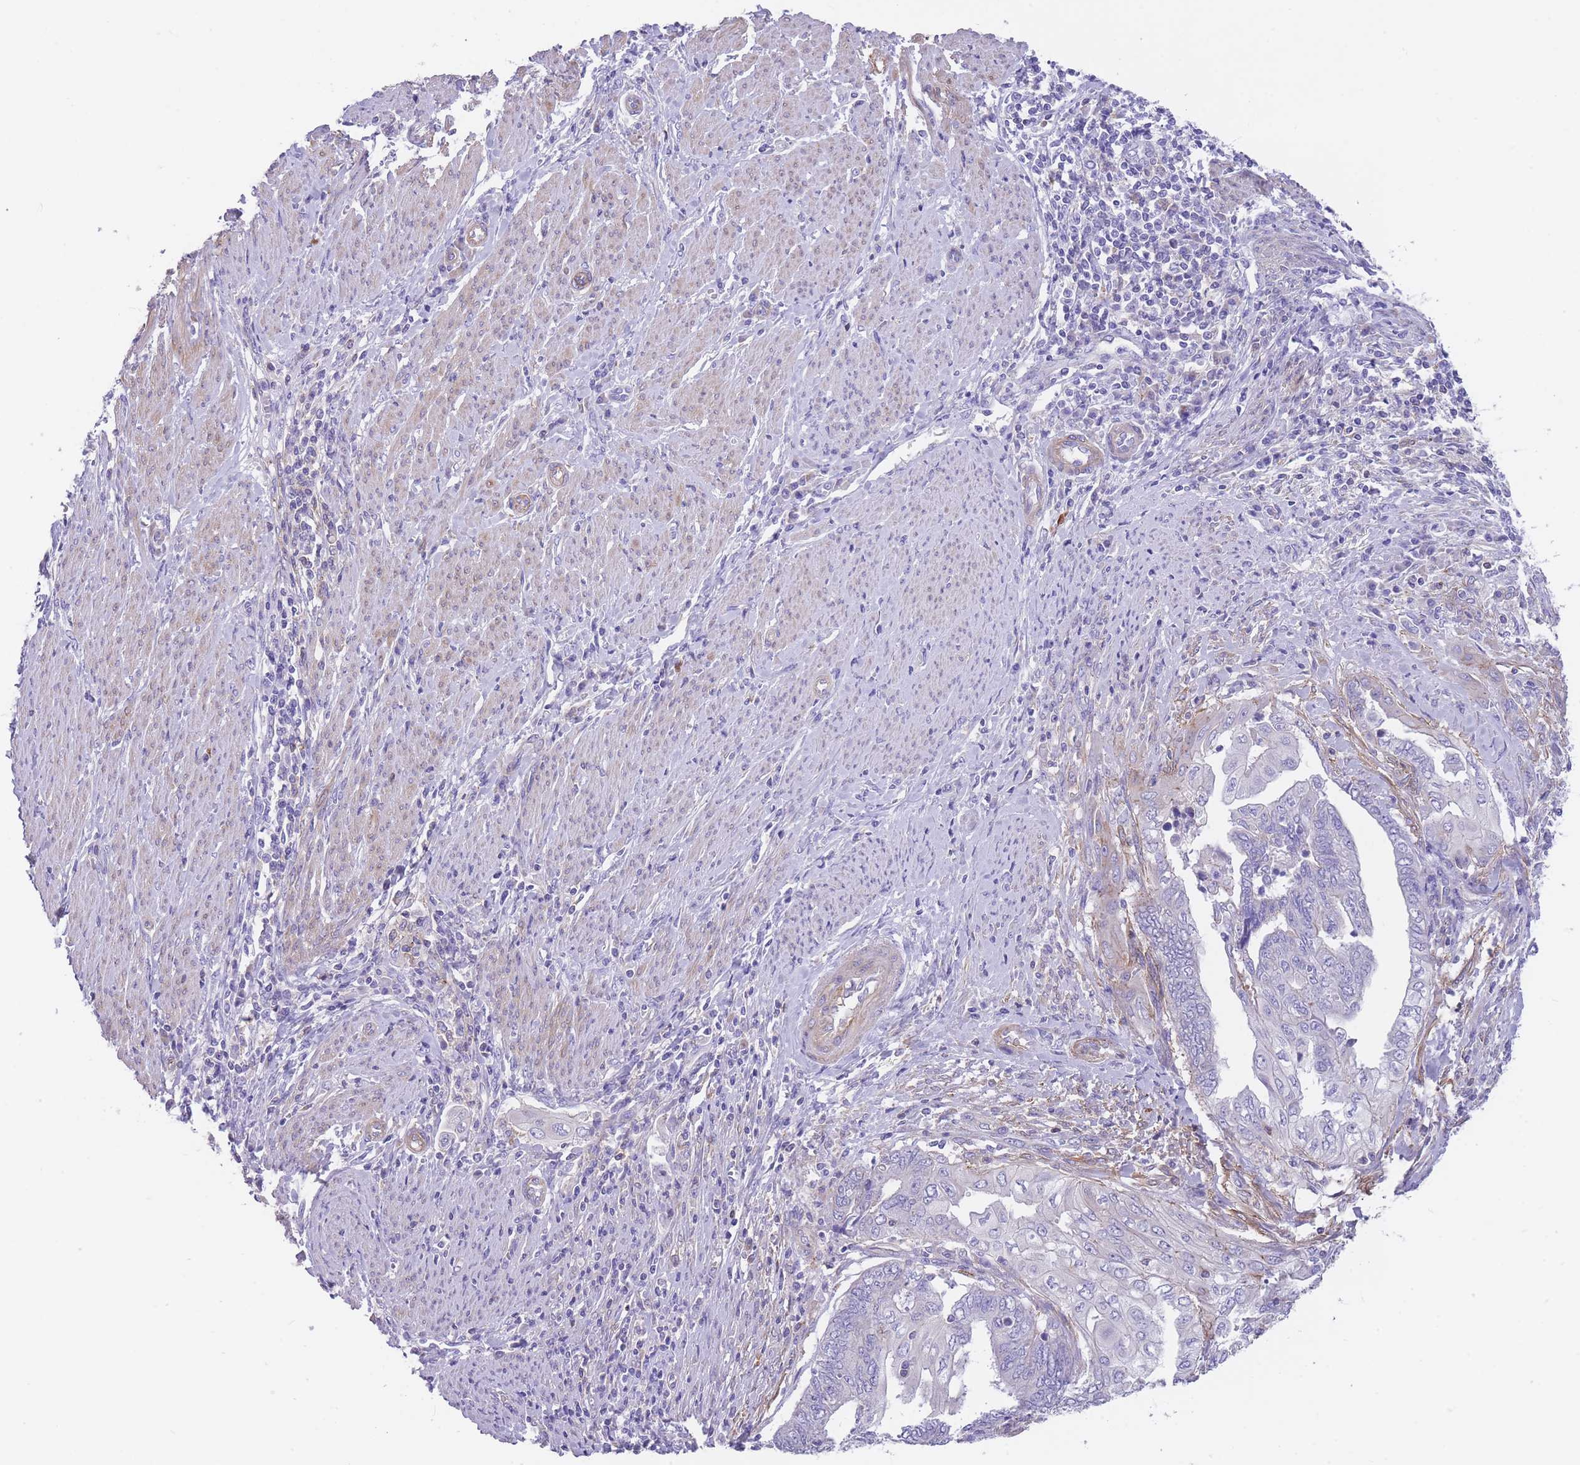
{"staining": {"intensity": "negative", "quantity": "none", "location": "none"}, "tissue": "endometrial cancer", "cell_type": "Tumor cells", "image_type": "cancer", "snomed": [{"axis": "morphology", "description": "Adenocarcinoma, NOS"}, {"axis": "topography", "description": "Uterus"}, {"axis": "topography", "description": "Endometrium"}], "caption": "Protein analysis of endometrial cancer exhibits no significant positivity in tumor cells.", "gene": "LDB3", "patient": {"sex": "female", "age": 70}}